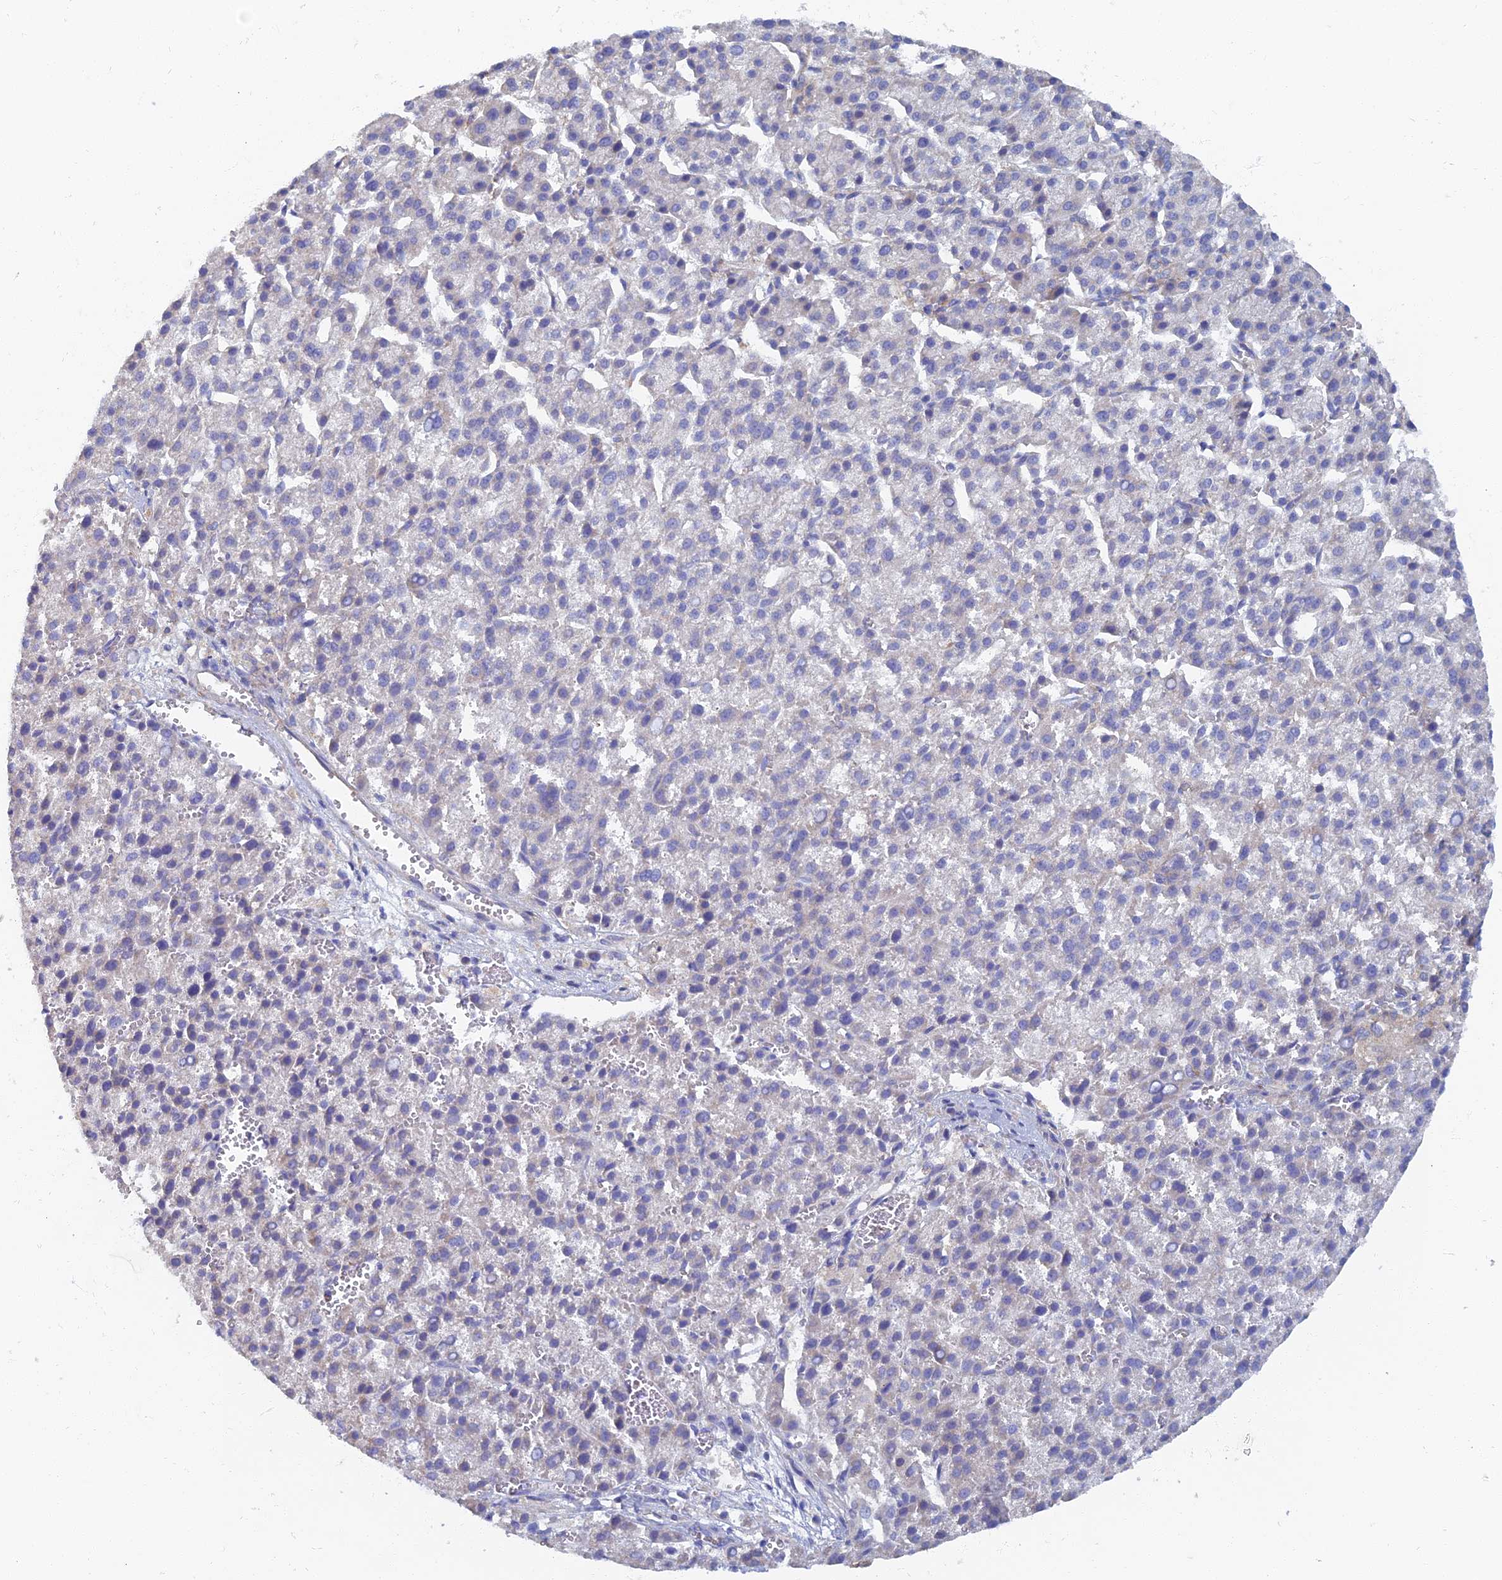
{"staining": {"intensity": "negative", "quantity": "none", "location": "none"}, "tissue": "liver cancer", "cell_type": "Tumor cells", "image_type": "cancer", "snomed": [{"axis": "morphology", "description": "Carcinoma, Hepatocellular, NOS"}, {"axis": "topography", "description": "Liver"}], "caption": "This image is of hepatocellular carcinoma (liver) stained with IHC to label a protein in brown with the nuclei are counter-stained blue. There is no positivity in tumor cells.", "gene": "TMEM44", "patient": {"sex": "female", "age": 58}}